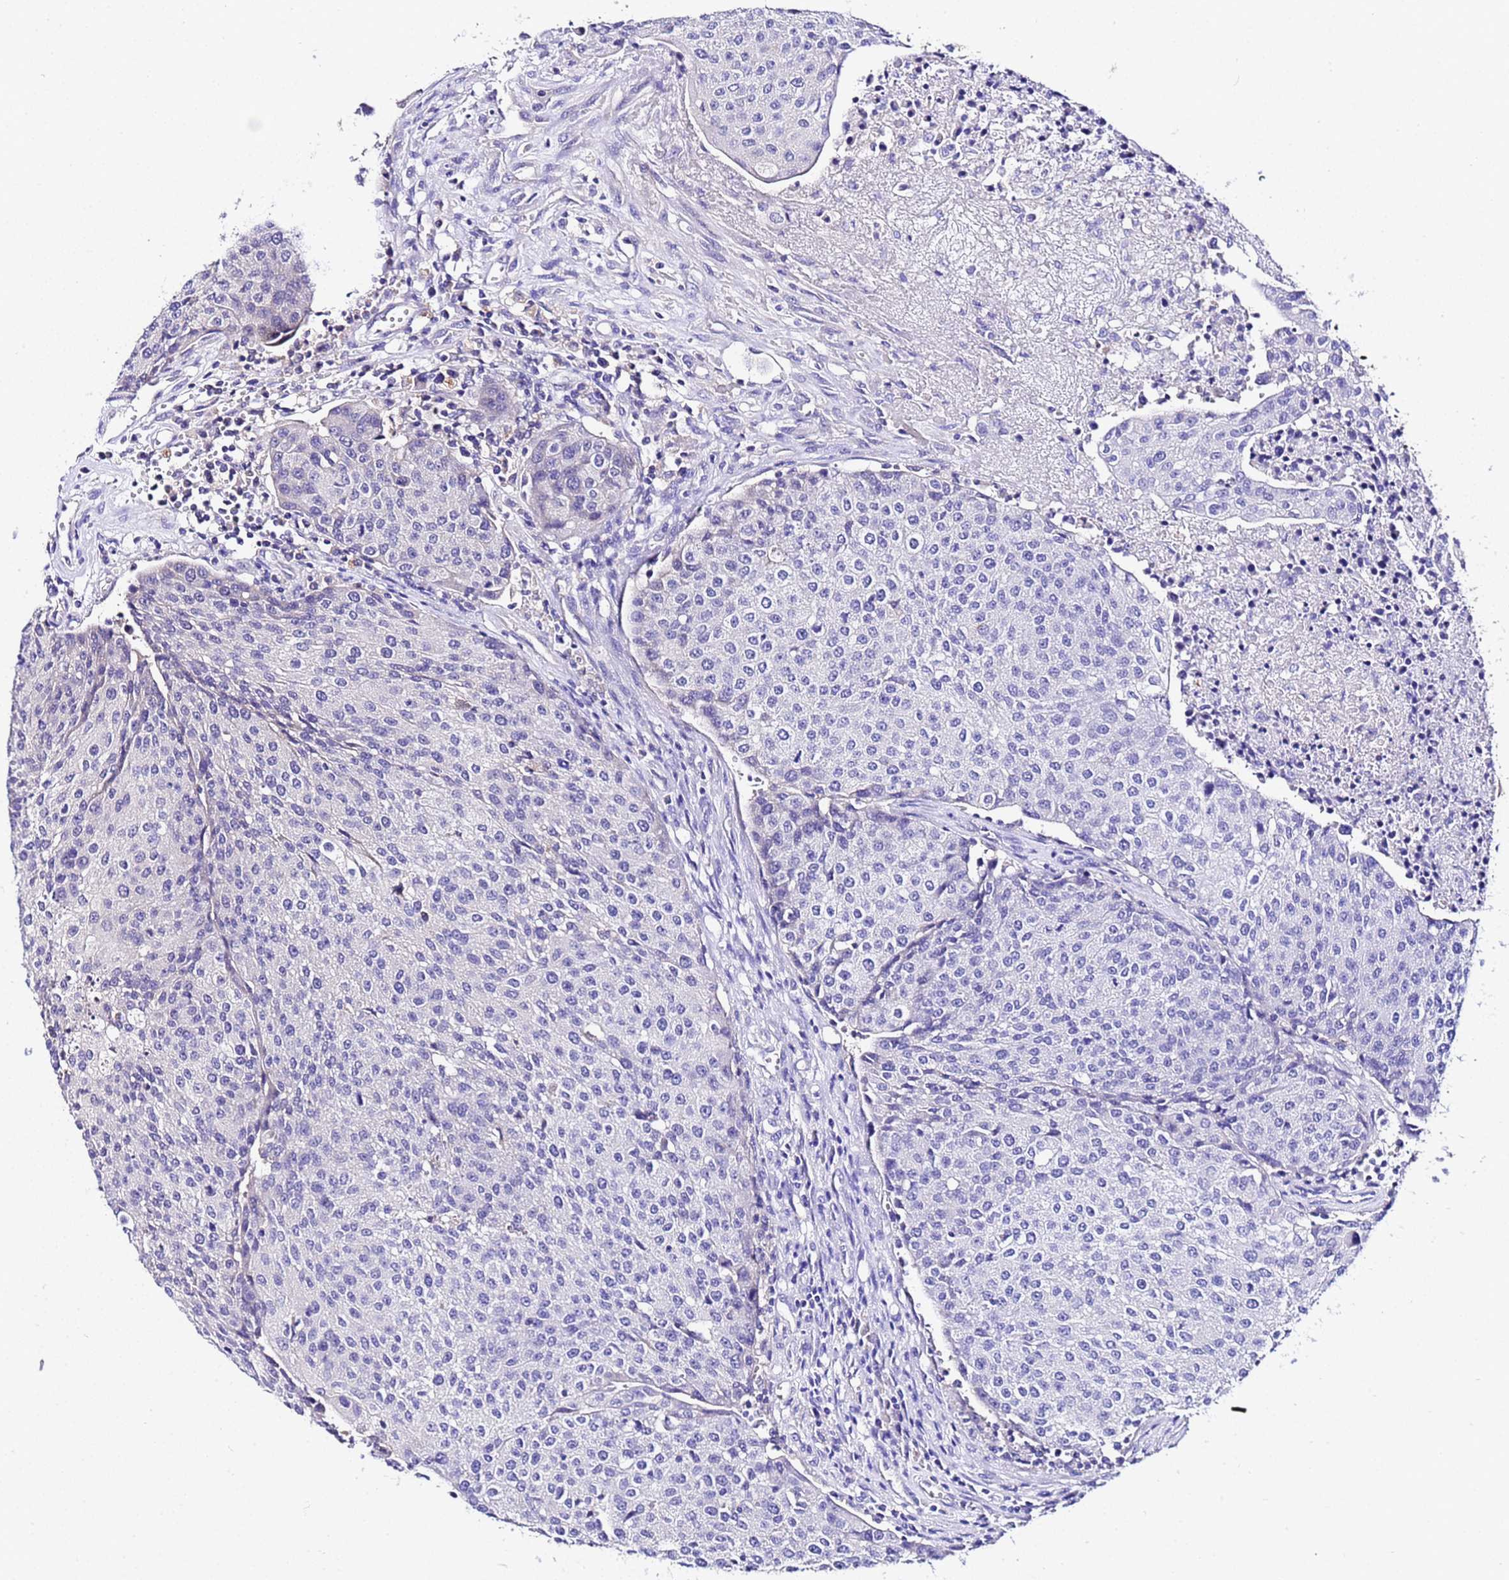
{"staining": {"intensity": "negative", "quantity": "none", "location": "none"}, "tissue": "urothelial cancer", "cell_type": "Tumor cells", "image_type": "cancer", "snomed": [{"axis": "morphology", "description": "Urothelial carcinoma, High grade"}, {"axis": "topography", "description": "Urinary bladder"}], "caption": "Image shows no significant protein staining in tumor cells of urothelial carcinoma (high-grade). Nuclei are stained in blue.", "gene": "MTERF1", "patient": {"sex": "female", "age": 85}}